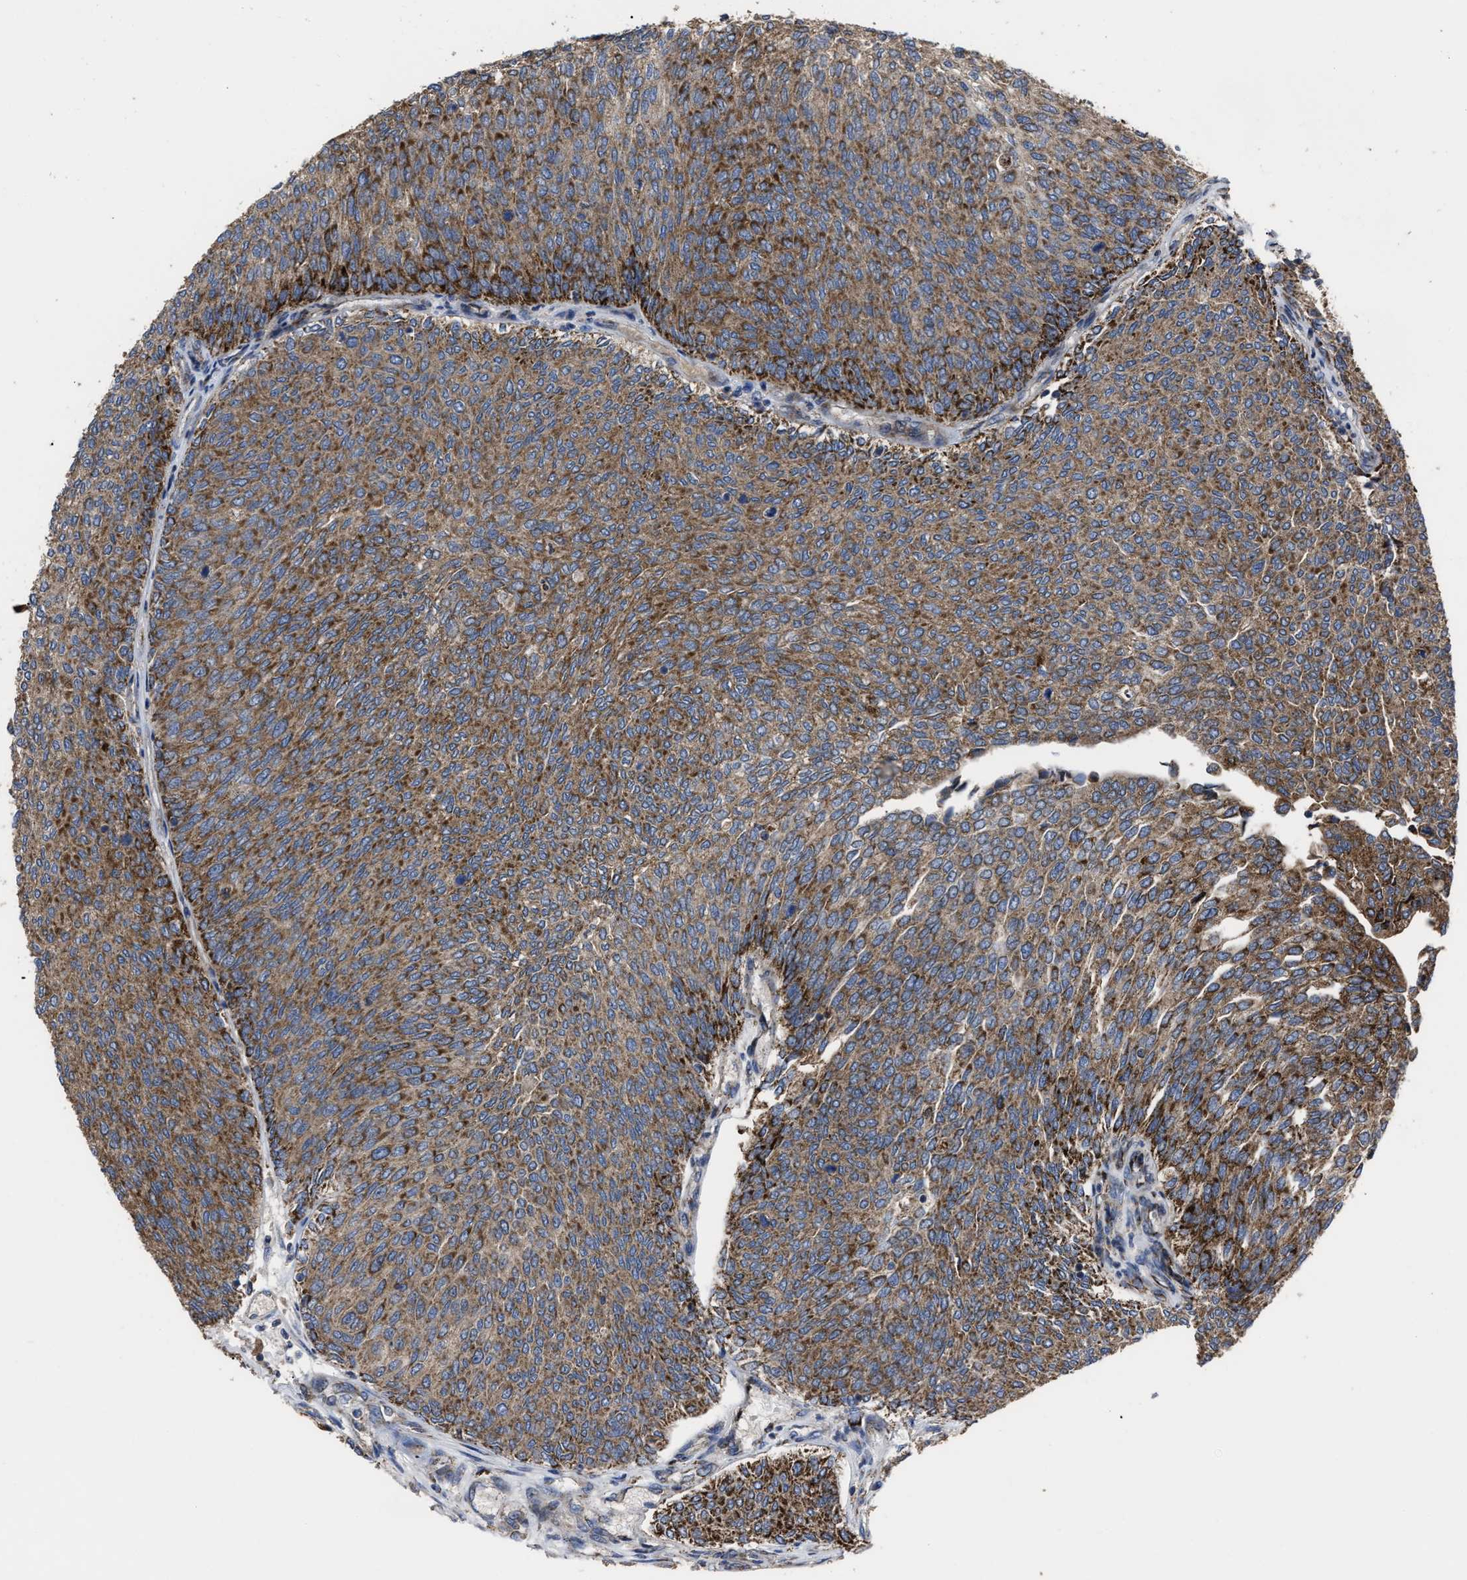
{"staining": {"intensity": "moderate", "quantity": ">75%", "location": "cytoplasmic/membranous"}, "tissue": "urothelial cancer", "cell_type": "Tumor cells", "image_type": "cancer", "snomed": [{"axis": "morphology", "description": "Urothelial carcinoma, Low grade"}, {"axis": "topography", "description": "Urinary bladder"}], "caption": "The image demonstrates a brown stain indicating the presence of a protein in the cytoplasmic/membranous of tumor cells in urothelial cancer.", "gene": "PASK", "patient": {"sex": "female", "age": 79}}